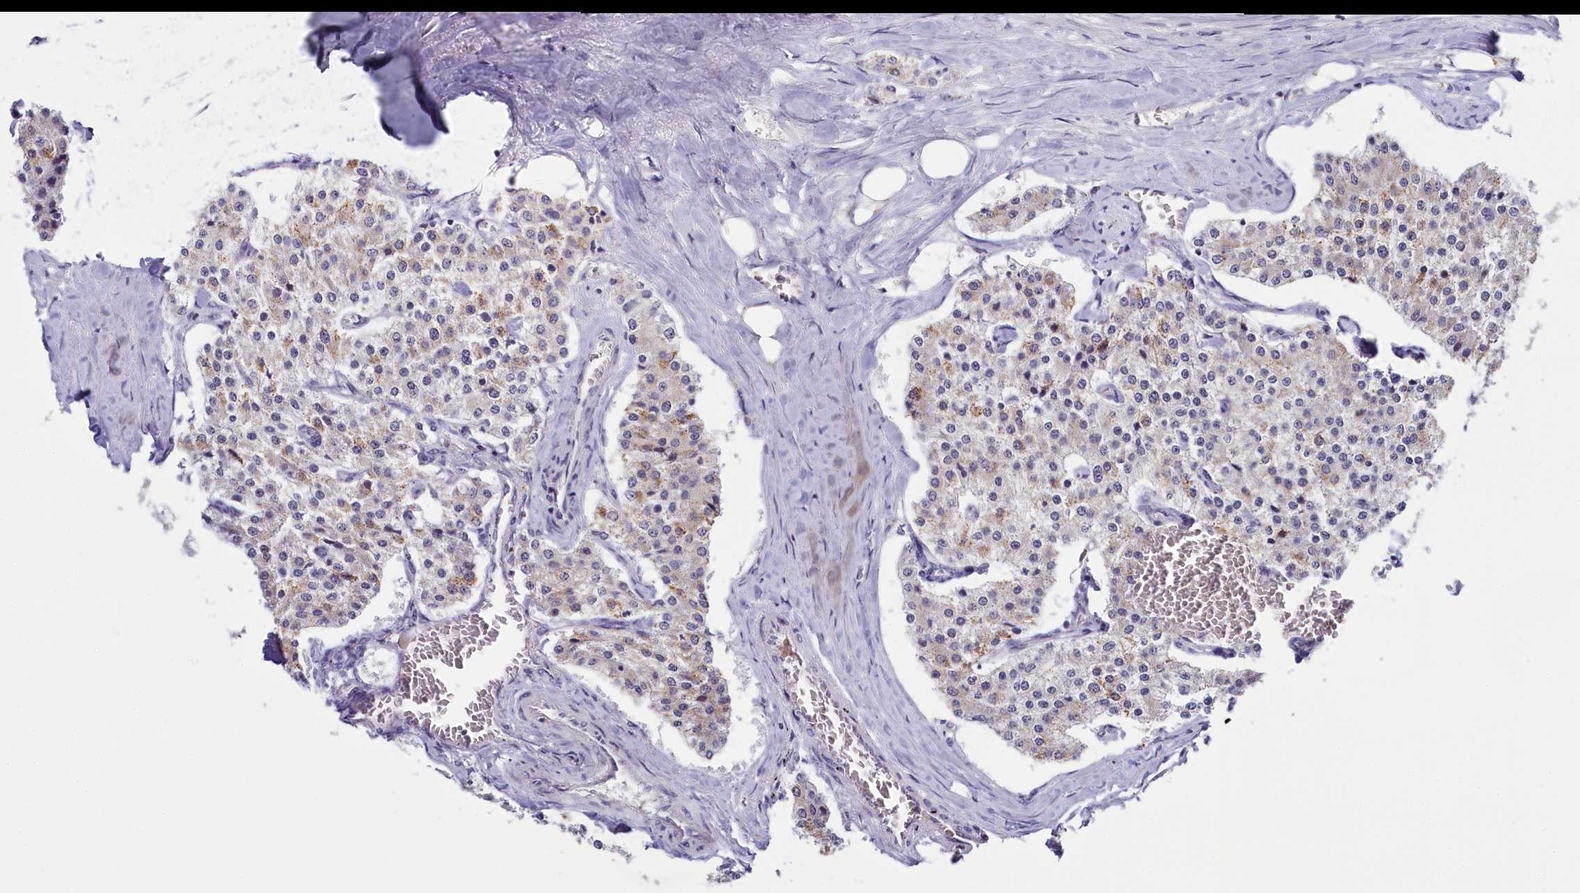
{"staining": {"intensity": "weak", "quantity": "<25%", "location": "cytoplasmic/membranous"}, "tissue": "carcinoid", "cell_type": "Tumor cells", "image_type": "cancer", "snomed": [{"axis": "morphology", "description": "Carcinoid, malignant, NOS"}, {"axis": "topography", "description": "Colon"}], "caption": "This is a image of immunohistochemistry (IHC) staining of malignant carcinoid, which shows no staining in tumor cells.", "gene": "PPHLN1", "patient": {"sex": "female", "age": 52}}